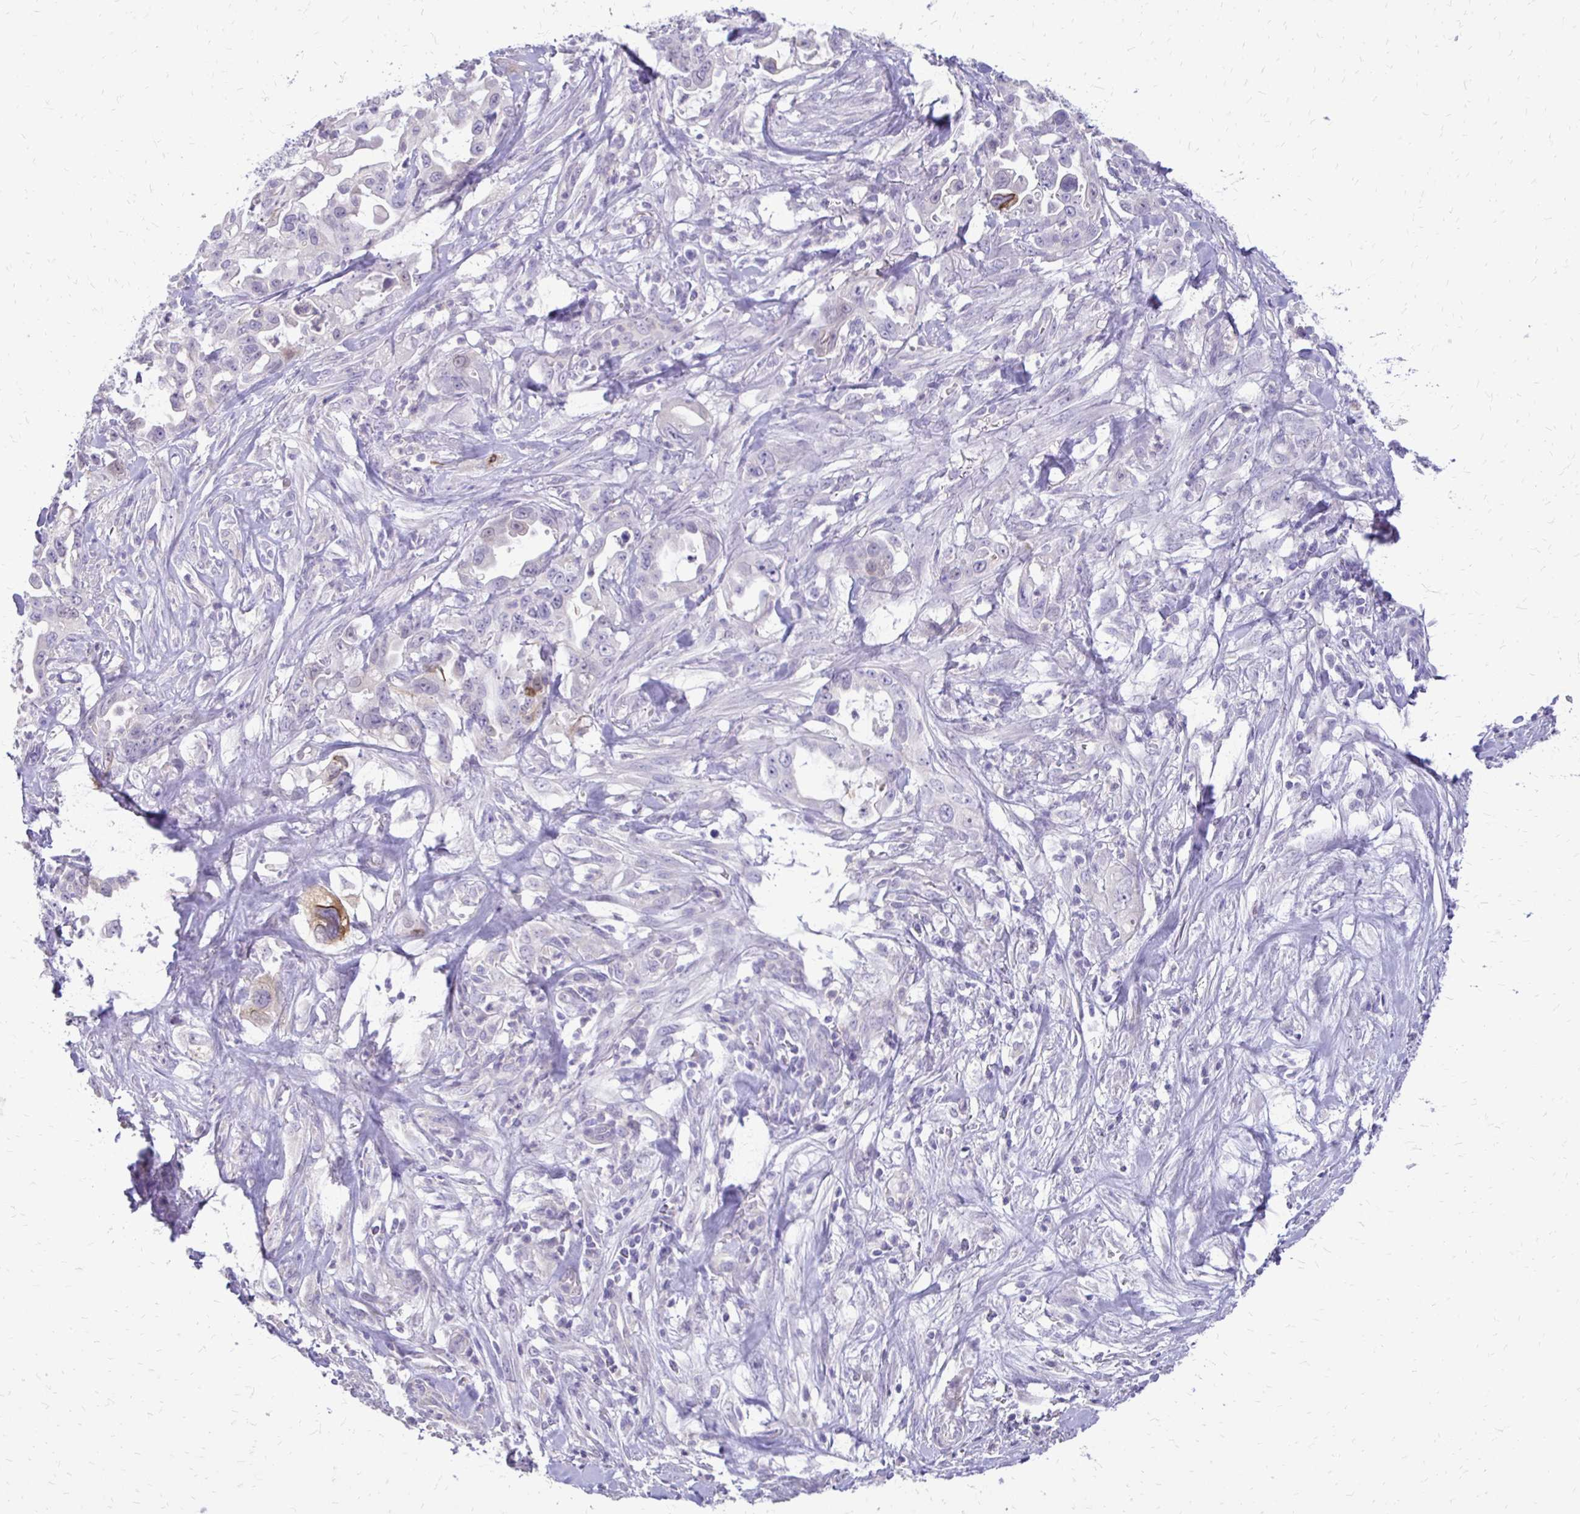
{"staining": {"intensity": "negative", "quantity": "none", "location": "none"}, "tissue": "pancreatic cancer", "cell_type": "Tumor cells", "image_type": "cancer", "snomed": [{"axis": "morphology", "description": "Adenocarcinoma, NOS"}, {"axis": "topography", "description": "Pancreas"}], "caption": "High magnification brightfield microscopy of adenocarcinoma (pancreatic) stained with DAB (3,3'-diaminobenzidine) (brown) and counterstained with hematoxylin (blue): tumor cells show no significant positivity.", "gene": "ALPG", "patient": {"sex": "female", "age": 61}}